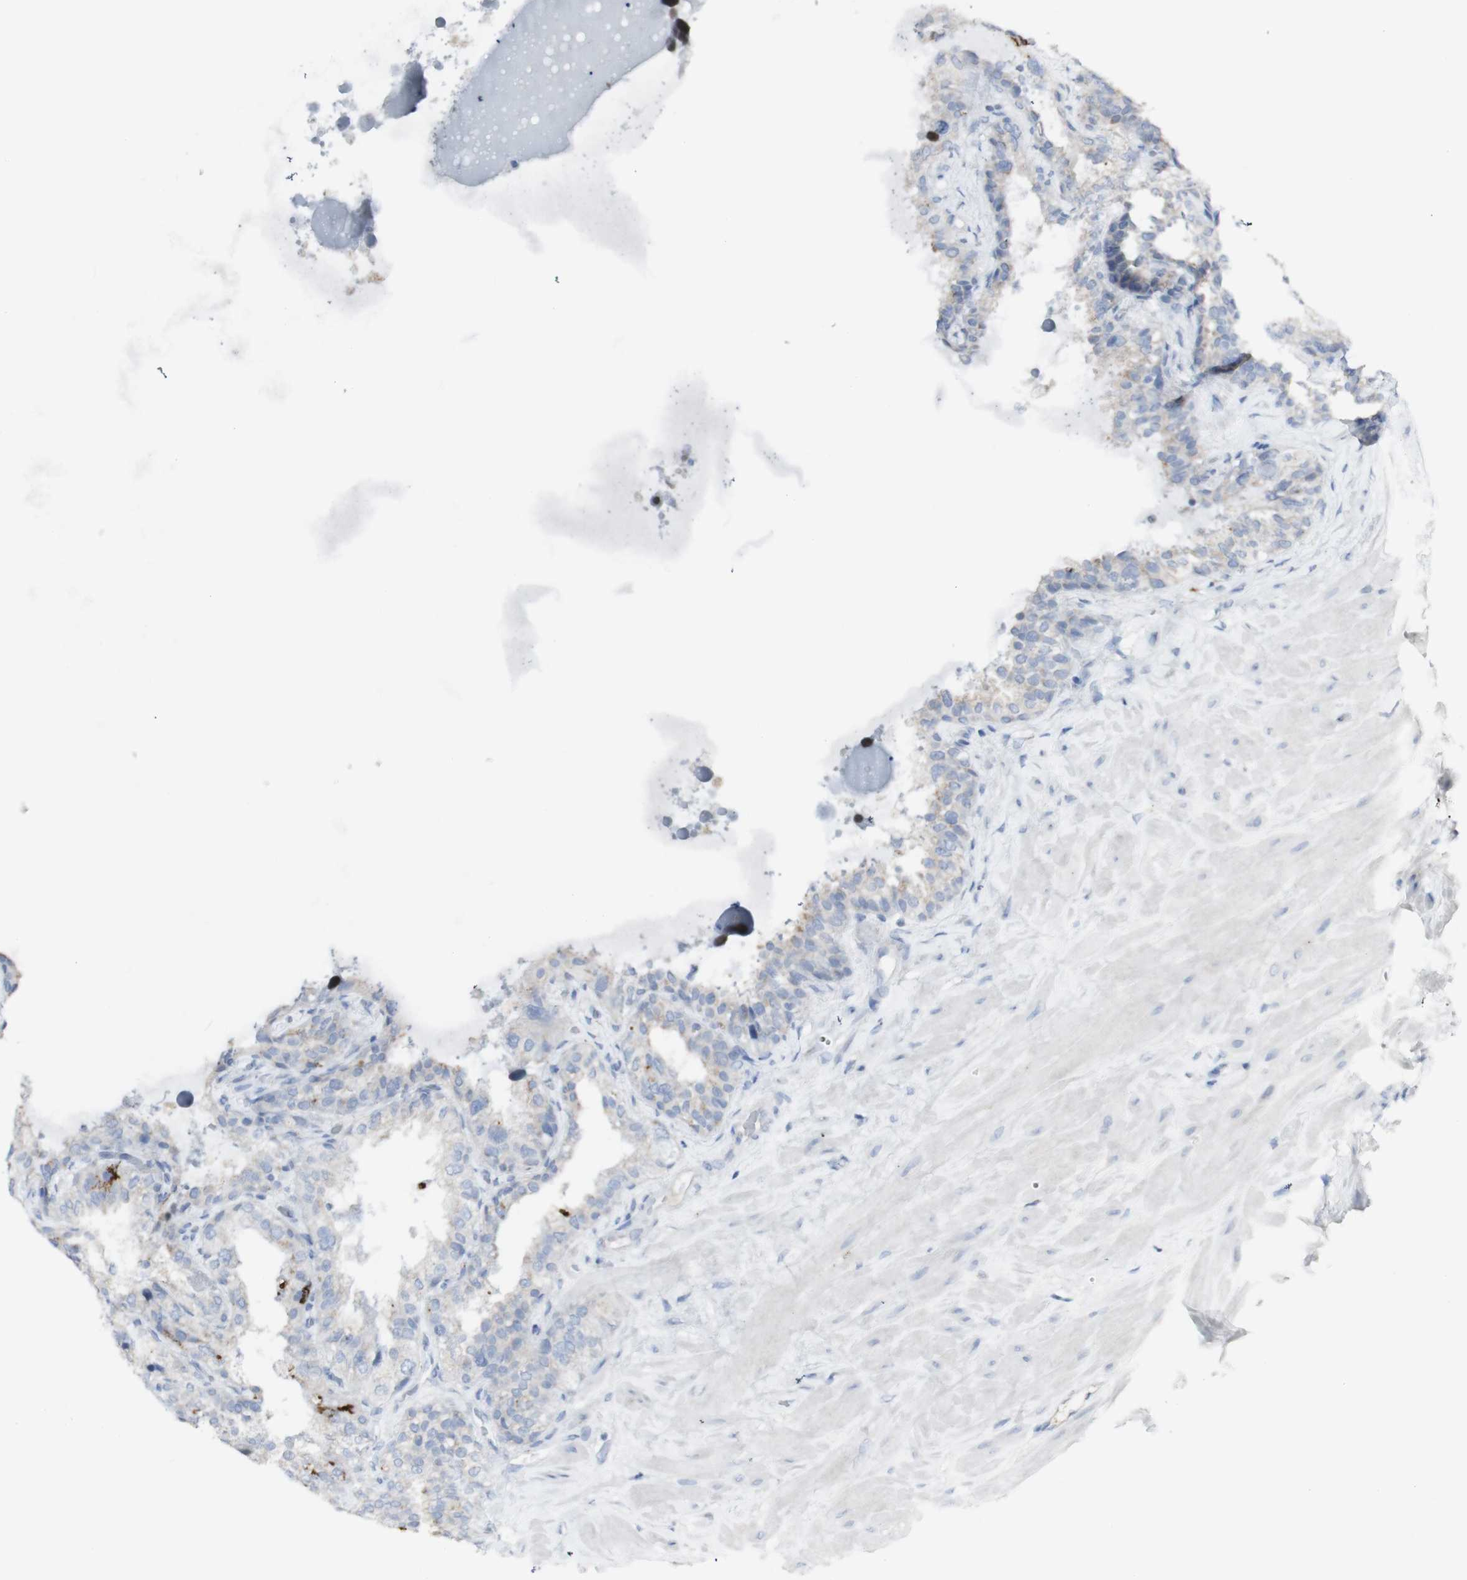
{"staining": {"intensity": "weak", "quantity": "<25%", "location": "cytoplasmic/membranous"}, "tissue": "seminal vesicle", "cell_type": "Glandular cells", "image_type": "normal", "snomed": [{"axis": "morphology", "description": "Normal tissue, NOS"}, {"axis": "topography", "description": "Seminal veicle"}], "caption": "IHC of unremarkable human seminal vesicle demonstrates no expression in glandular cells.", "gene": "CD207", "patient": {"sex": "male", "age": 68}}